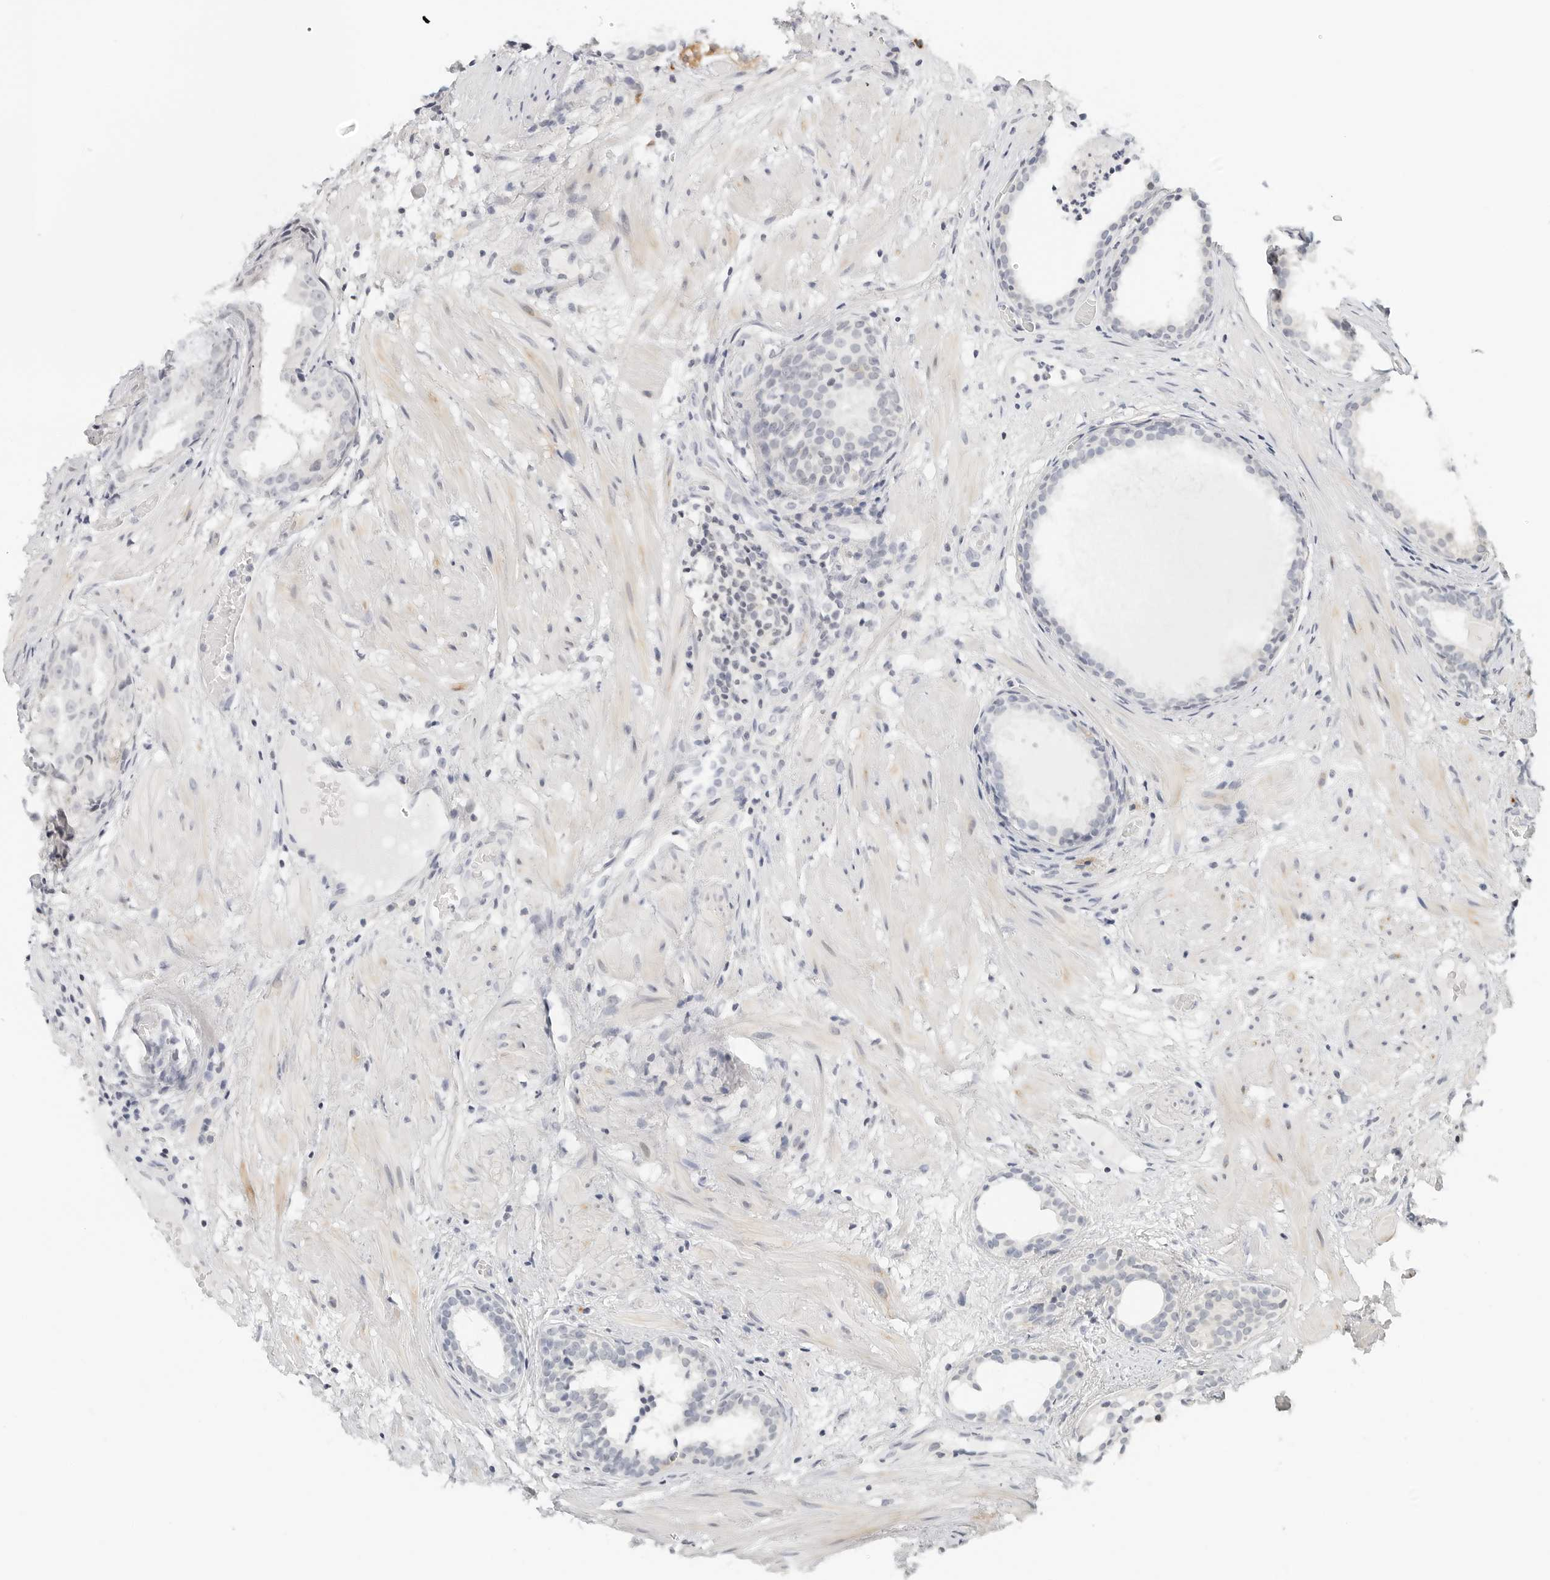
{"staining": {"intensity": "negative", "quantity": "none", "location": "none"}, "tissue": "prostate cancer", "cell_type": "Tumor cells", "image_type": "cancer", "snomed": [{"axis": "morphology", "description": "Adenocarcinoma, Low grade"}, {"axis": "topography", "description": "Prostate"}], "caption": "This is a histopathology image of IHC staining of prostate cancer, which shows no positivity in tumor cells. (Stains: DAB (3,3'-diaminobenzidine) IHC with hematoxylin counter stain, Microscopy: brightfield microscopy at high magnification).", "gene": "PARP10", "patient": {"sex": "male", "age": 88}}